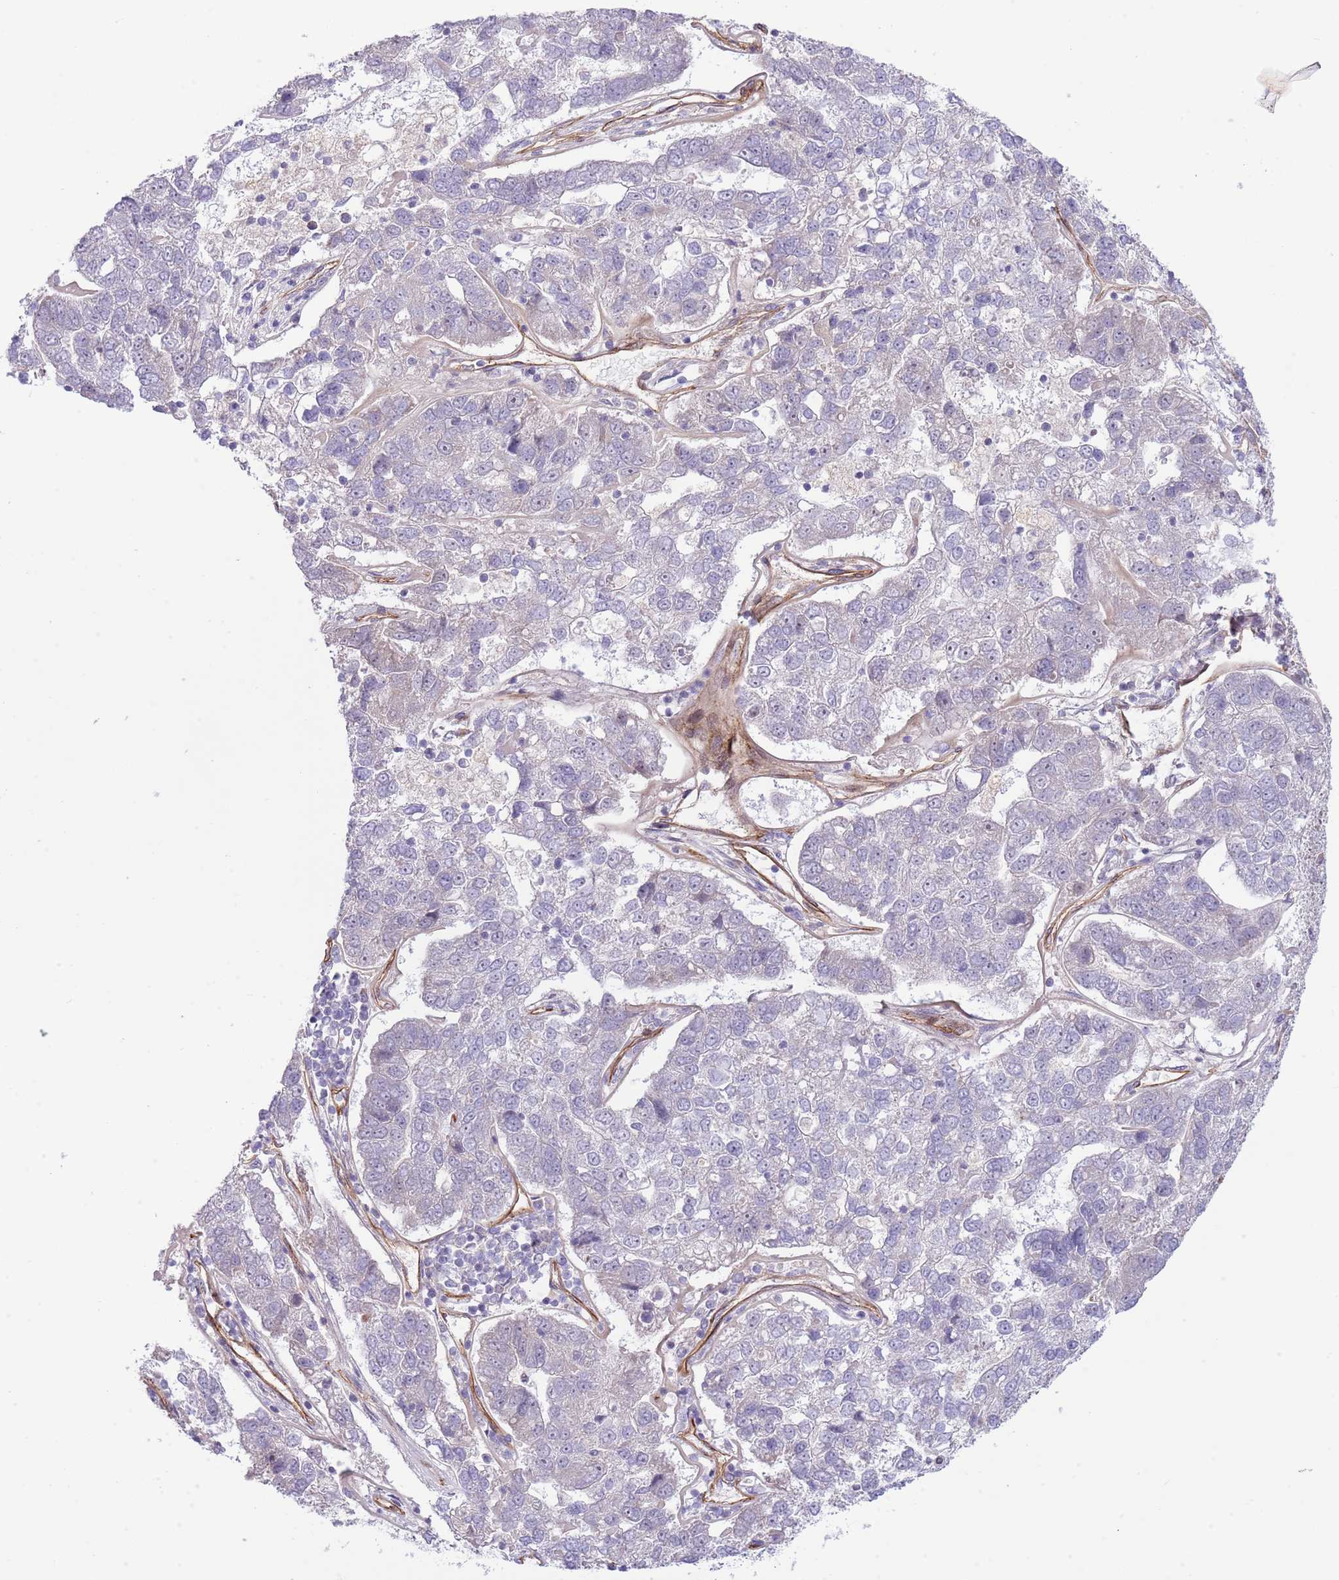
{"staining": {"intensity": "negative", "quantity": "none", "location": "none"}, "tissue": "pancreatic cancer", "cell_type": "Tumor cells", "image_type": "cancer", "snomed": [{"axis": "morphology", "description": "Adenocarcinoma, NOS"}, {"axis": "topography", "description": "Pancreas"}], "caption": "Pancreatic cancer (adenocarcinoma) stained for a protein using IHC shows no staining tumor cells.", "gene": "NEK3", "patient": {"sex": "female", "age": 61}}